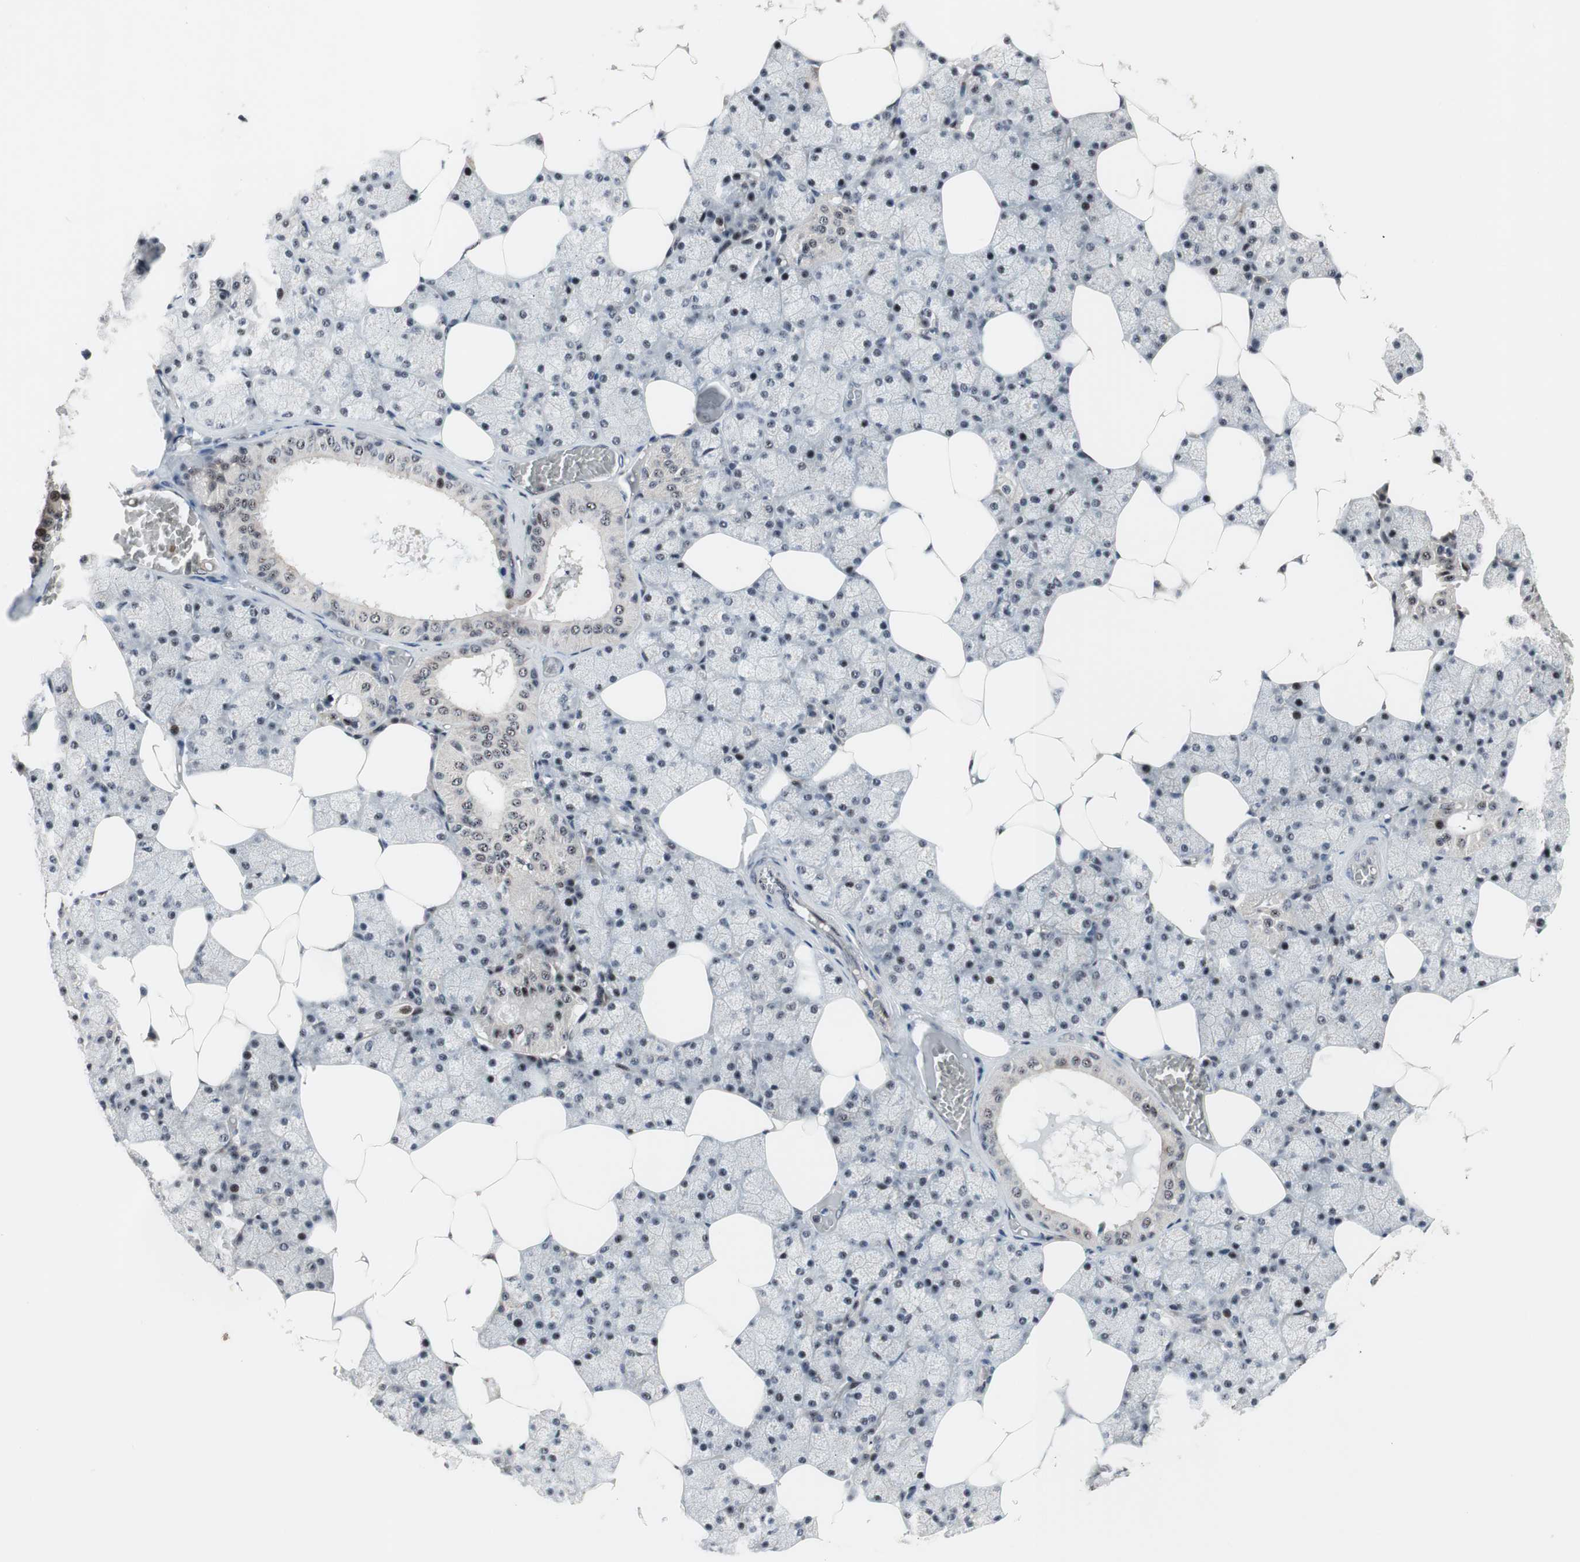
{"staining": {"intensity": "weak", "quantity": "25%-75%", "location": "nuclear"}, "tissue": "salivary gland", "cell_type": "Glandular cells", "image_type": "normal", "snomed": [{"axis": "morphology", "description": "Normal tissue, NOS"}, {"axis": "topography", "description": "Salivary gland"}], "caption": "Weak nuclear expression for a protein is identified in approximately 25%-75% of glandular cells of benign salivary gland using immunohistochemistry (IHC).", "gene": "PINX1", "patient": {"sex": "male", "age": 62}}